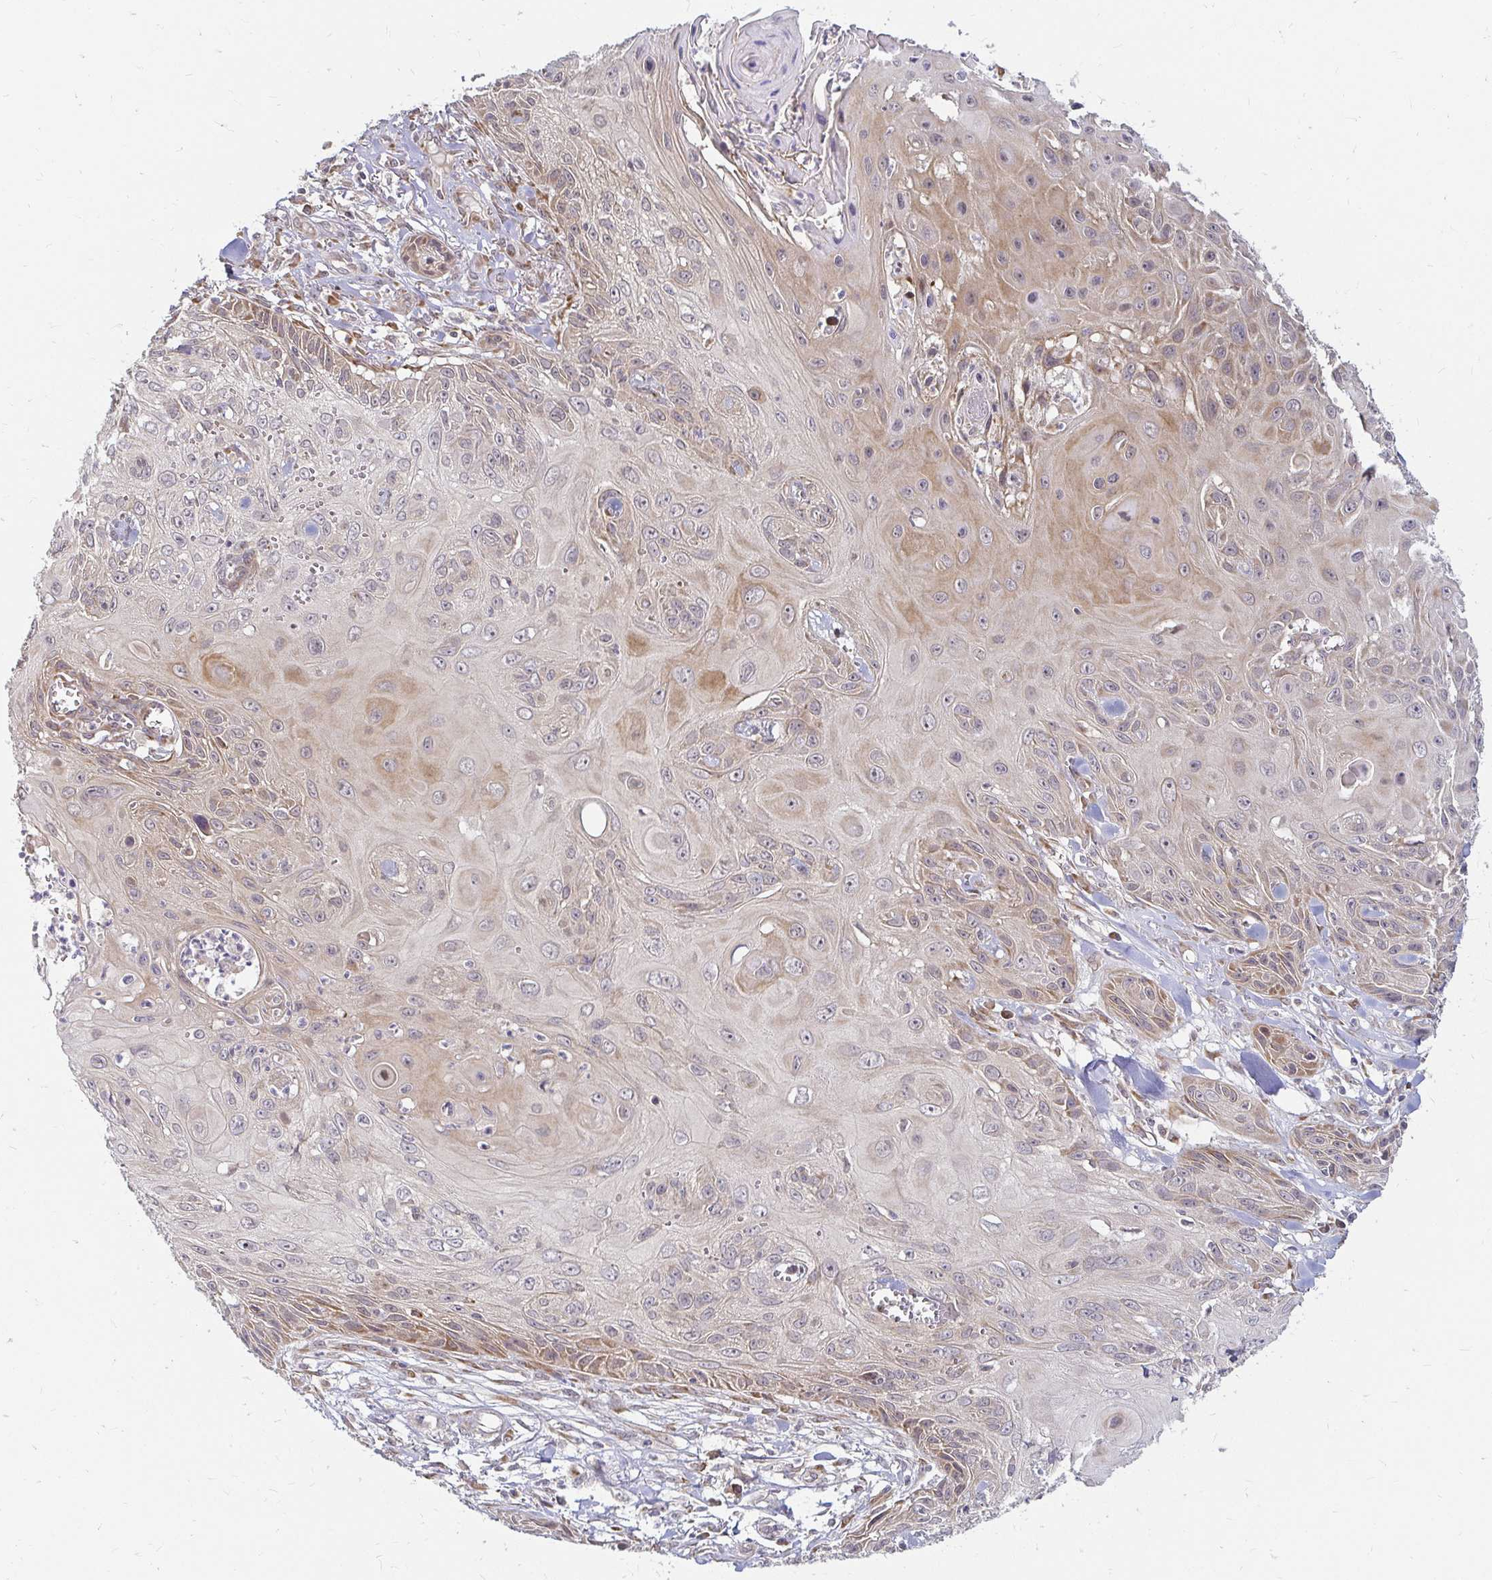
{"staining": {"intensity": "weak", "quantity": "25%-75%", "location": "cytoplasmic/membranous"}, "tissue": "skin cancer", "cell_type": "Tumor cells", "image_type": "cancer", "snomed": [{"axis": "morphology", "description": "Squamous cell carcinoma, NOS"}, {"axis": "topography", "description": "Skin"}, {"axis": "topography", "description": "Vulva"}], "caption": "Tumor cells display low levels of weak cytoplasmic/membranous expression in about 25%-75% of cells in human skin cancer.", "gene": "CAST", "patient": {"sex": "female", "age": 83}}